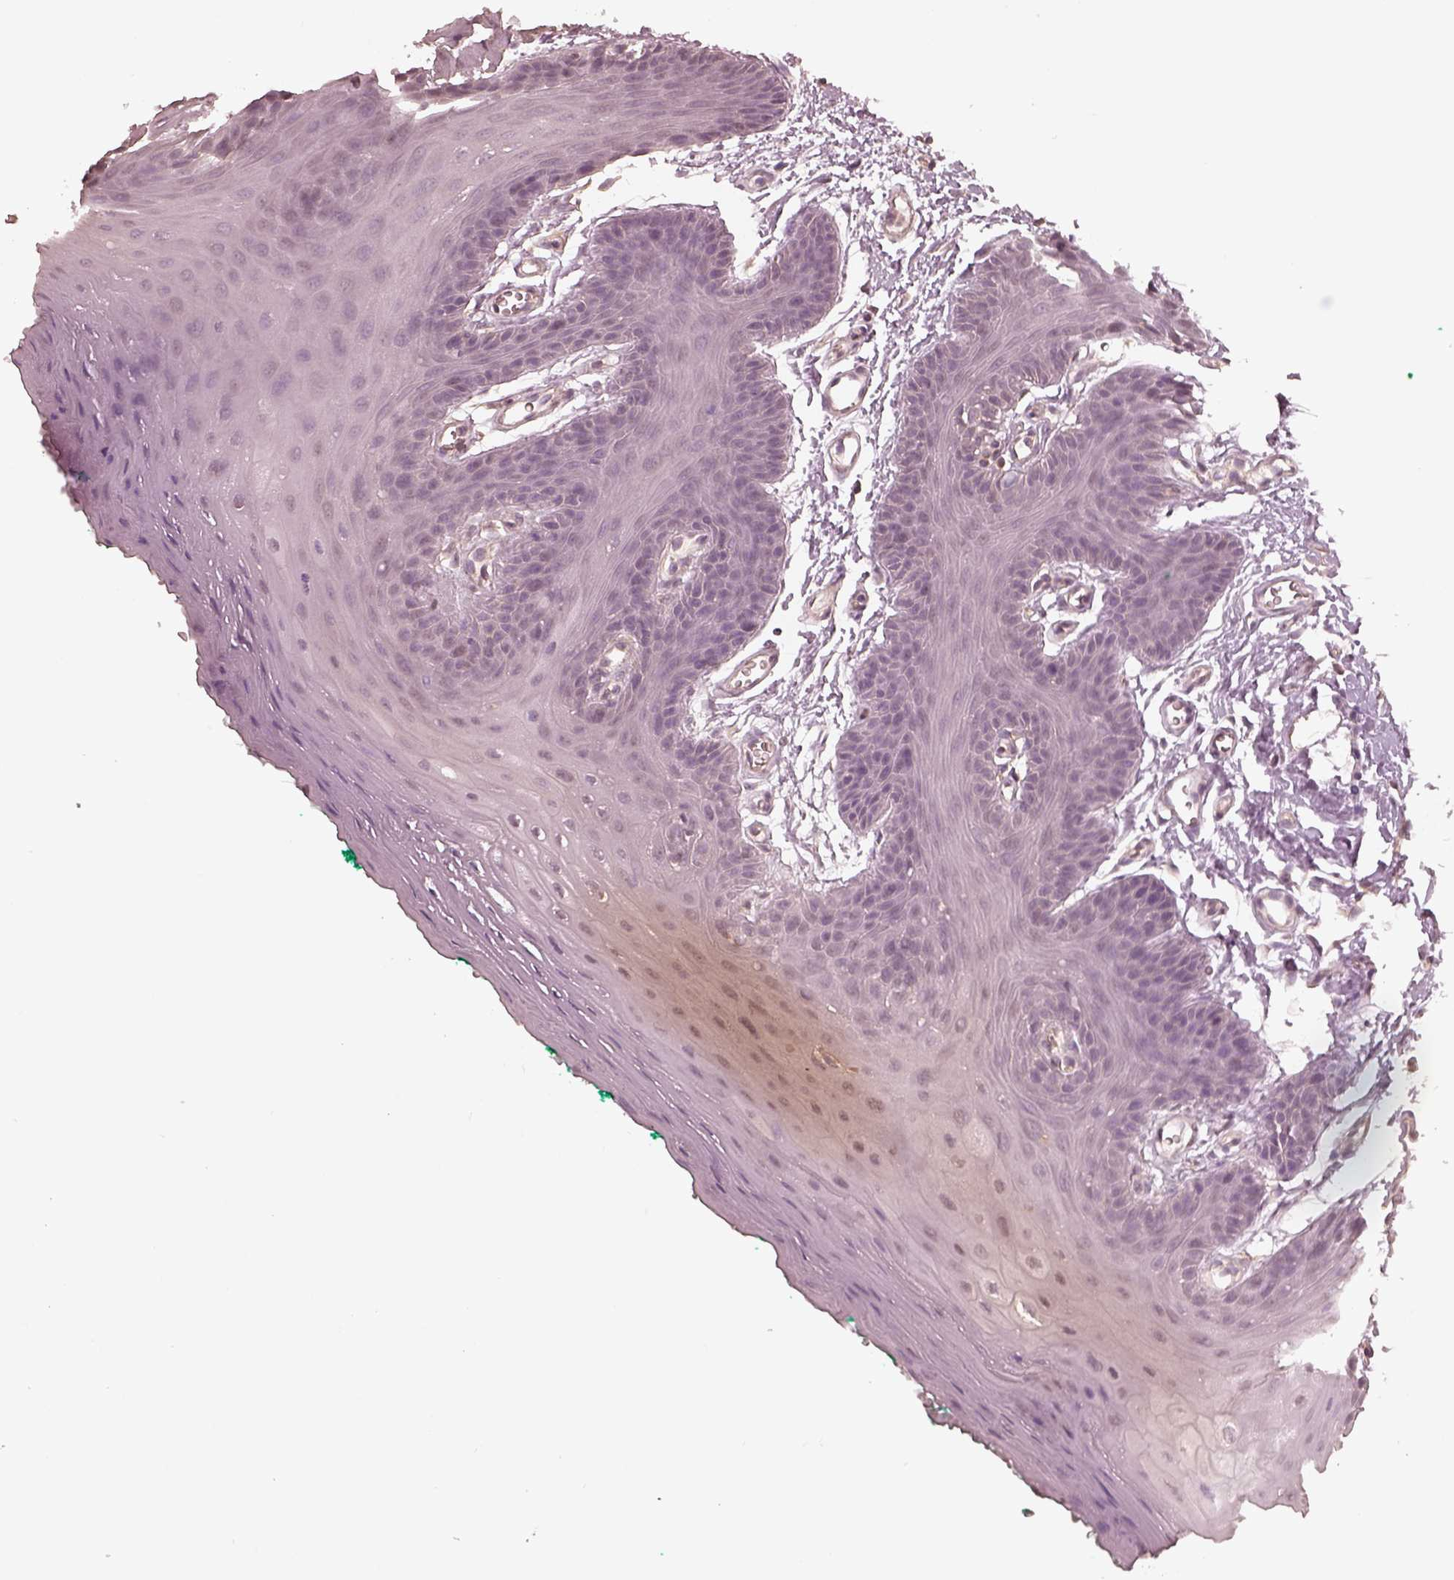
{"staining": {"intensity": "negative", "quantity": "none", "location": "none"}, "tissue": "oral mucosa", "cell_type": "Squamous epithelial cells", "image_type": "normal", "snomed": [{"axis": "morphology", "description": "Normal tissue, NOS"}, {"axis": "morphology", "description": "Squamous cell carcinoma, NOS"}, {"axis": "topography", "description": "Oral tissue"}, {"axis": "topography", "description": "Head-Neck"}], "caption": "Oral mucosa was stained to show a protein in brown. There is no significant positivity in squamous epithelial cells. The staining is performed using DAB (3,3'-diaminobenzidine) brown chromogen with nuclei counter-stained in using hematoxylin.", "gene": "KIF5C", "patient": {"sex": "female", "age": 50}}